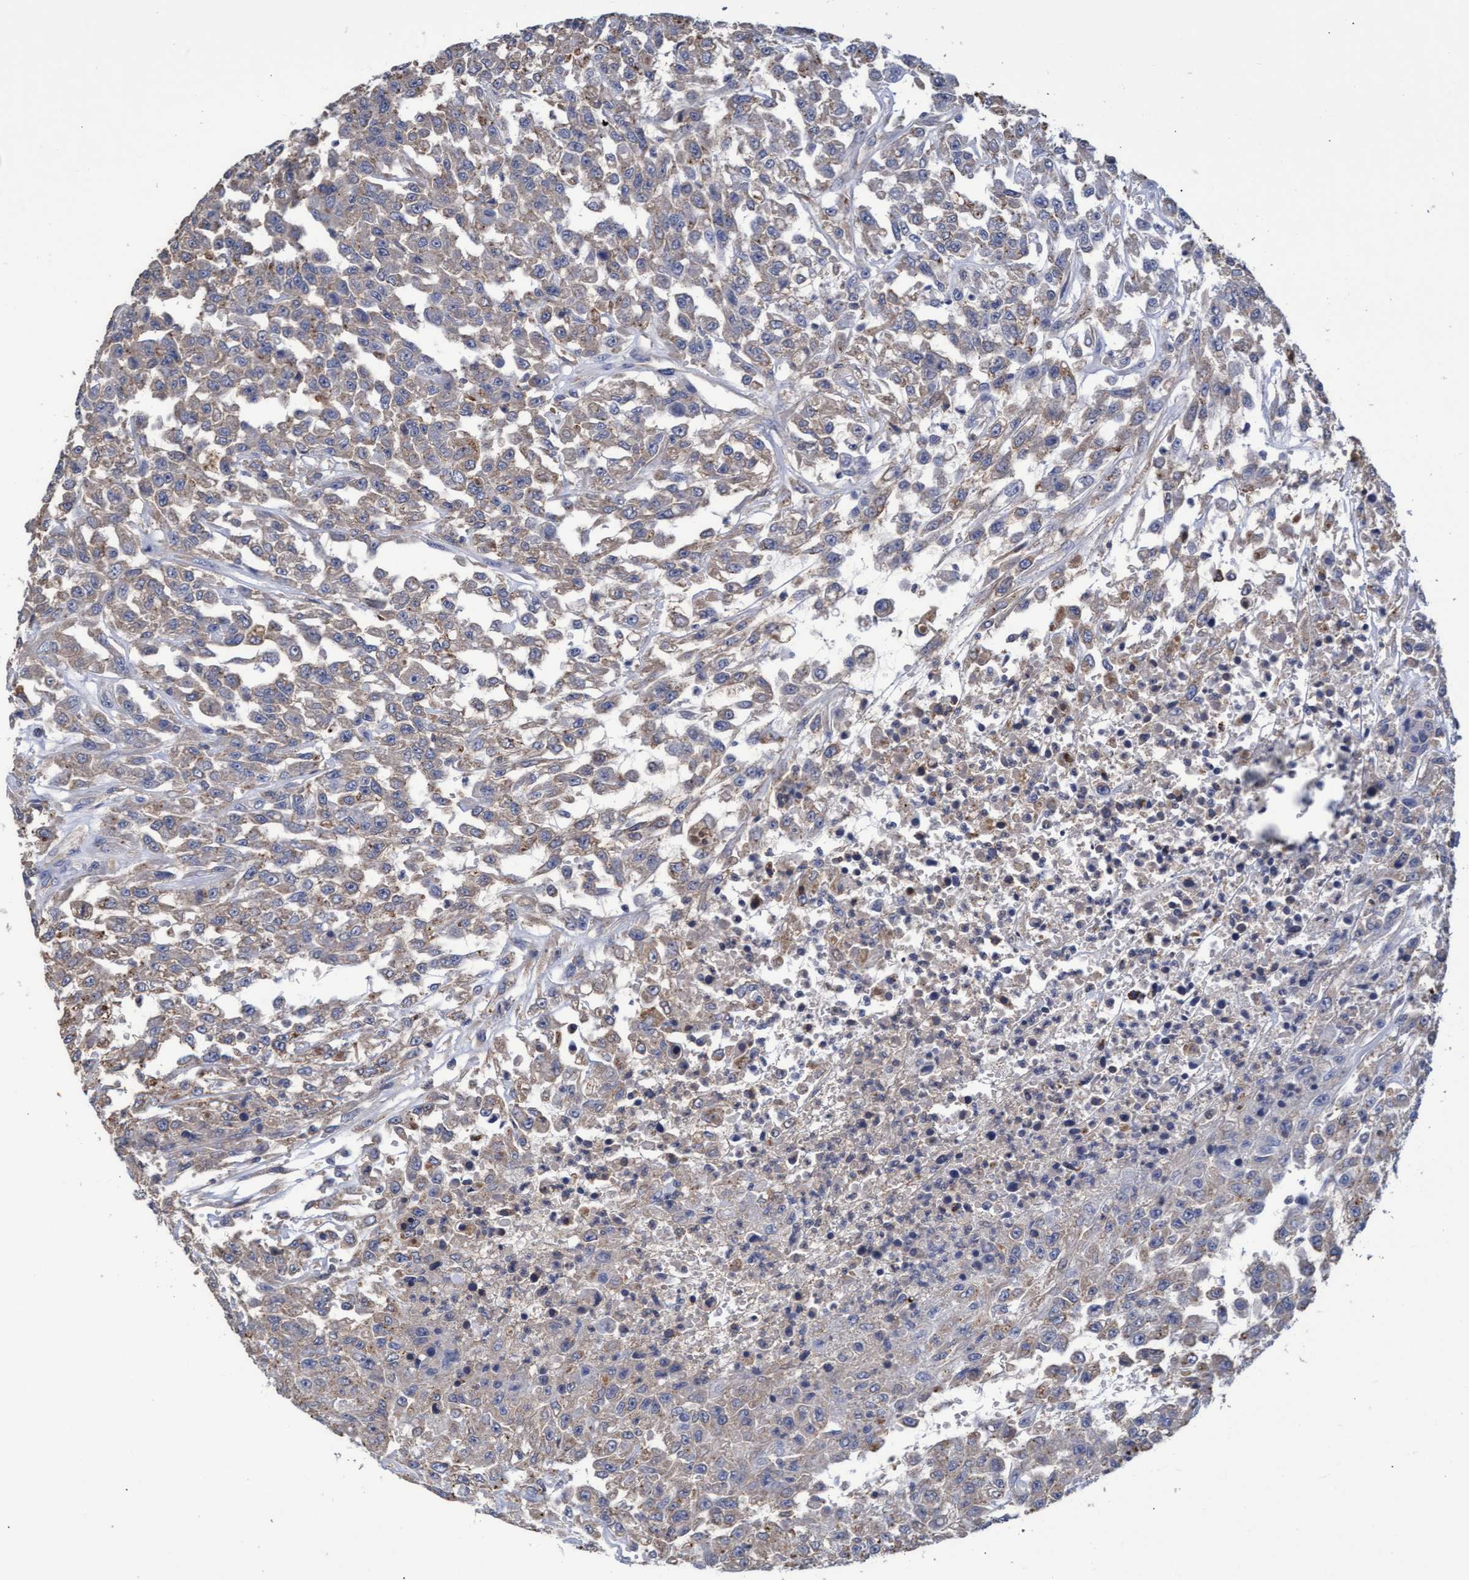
{"staining": {"intensity": "weak", "quantity": "25%-75%", "location": "cytoplasmic/membranous"}, "tissue": "urothelial cancer", "cell_type": "Tumor cells", "image_type": "cancer", "snomed": [{"axis": "morphology", "description": "Urothelial carcinoma, High grade"}, {"axis": "topography", "description": "Urinary bladder"}], "caption": "Urothelial cancer was stained to show a protein in brown. There is low levels of weak cytoplasmic/membranous staining in about 25%-75% of tumor cells.", "gene": "GPR39", "patient": {"sex": "male", "age": 46}}